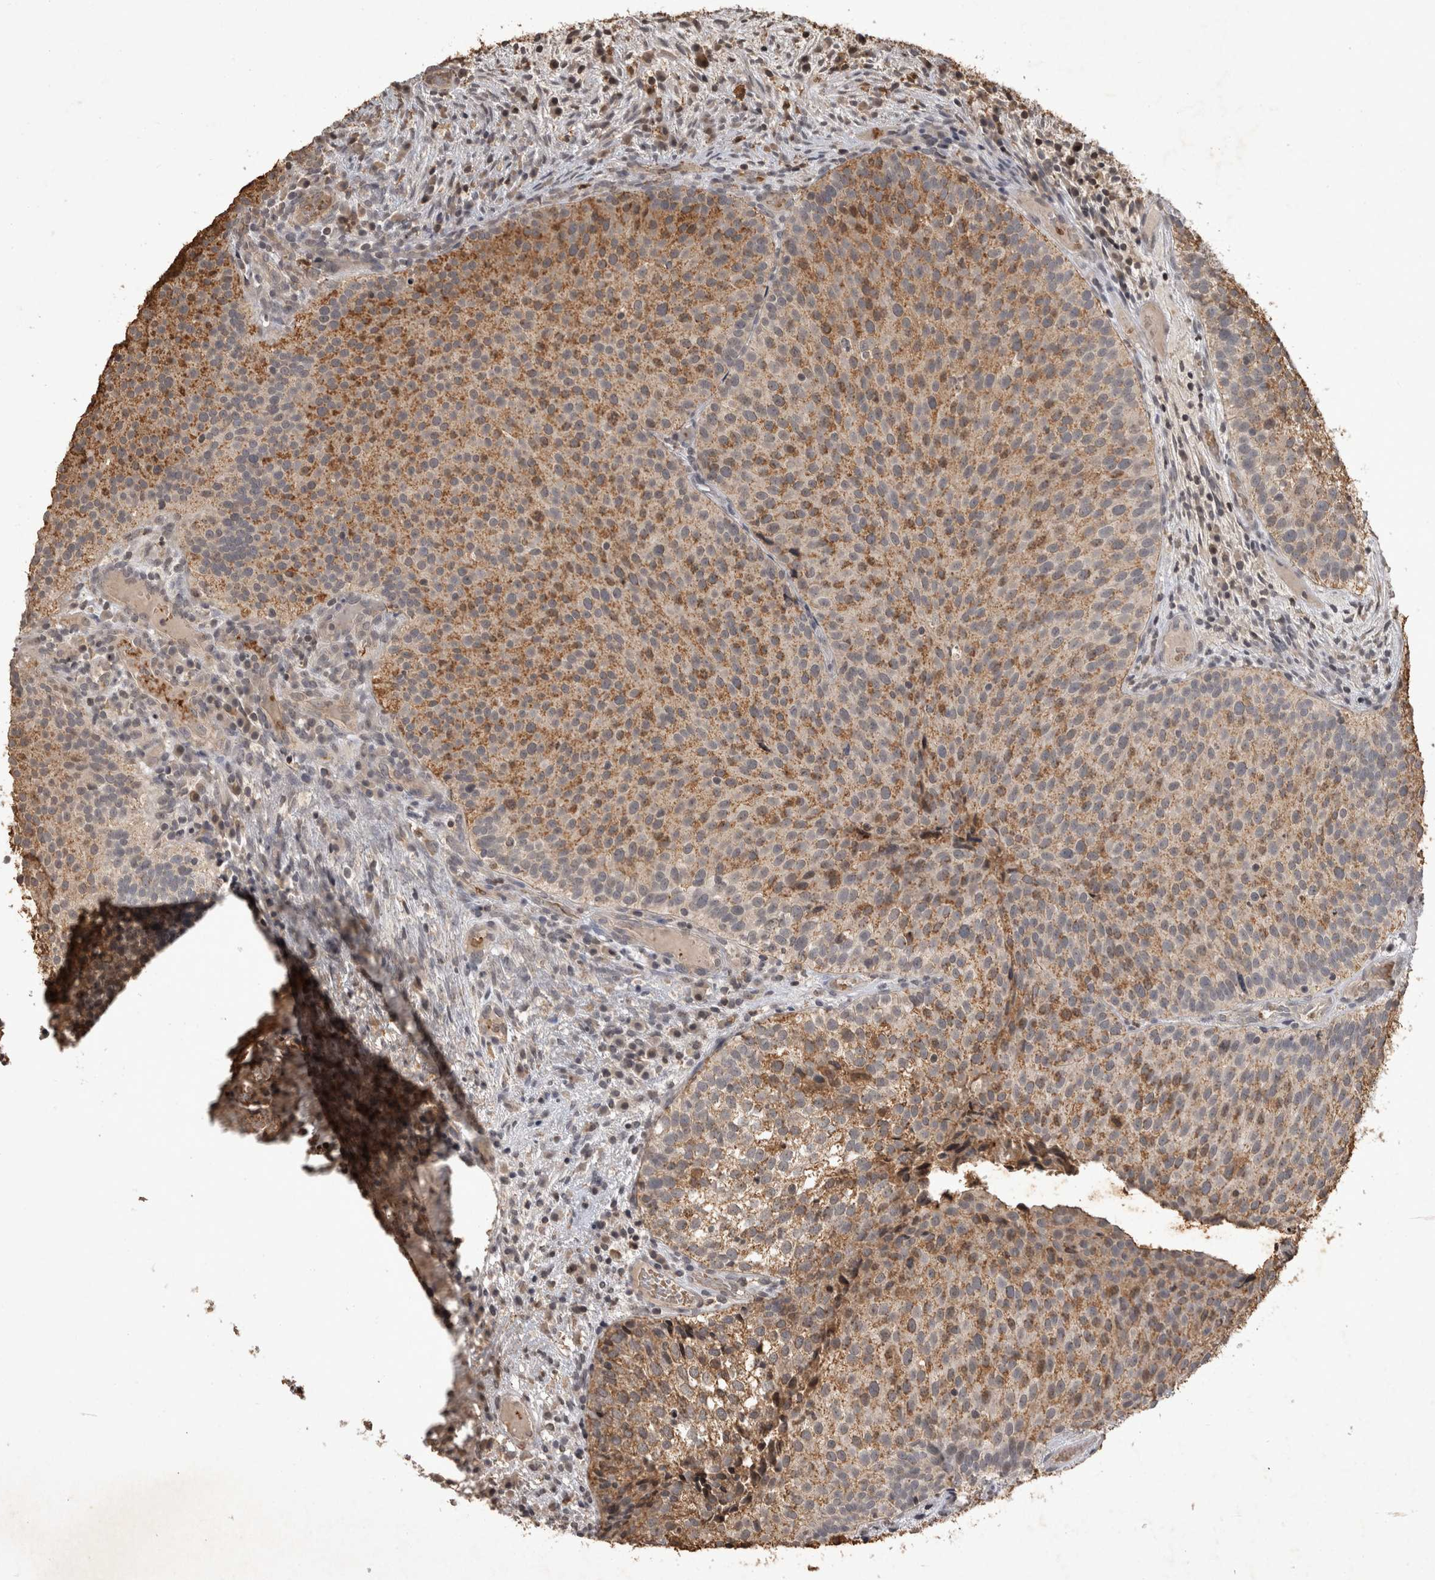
{"staining": {"intensity": "moderate", "quantity": ">75%", "location": "cytoplasmic/membranous"}, "tissue": "urothelial cancer", "cell_type": "Tumor cells", "image_type": "cancer", "snomed": [{"axis": "morphology", "description": "Urothelial carcinoma, Low grade"}, {"axis": "topography", "description": "Urinary bladder"}], "caption": "Protein positivity by immunohistochemistry demonstrates moderate cytoplasmic/membranous expression in approximately >75% of tumor cells in urothelial cancer.", "gene": "HRK", "patient": {"sex": "male", "age": 86}}